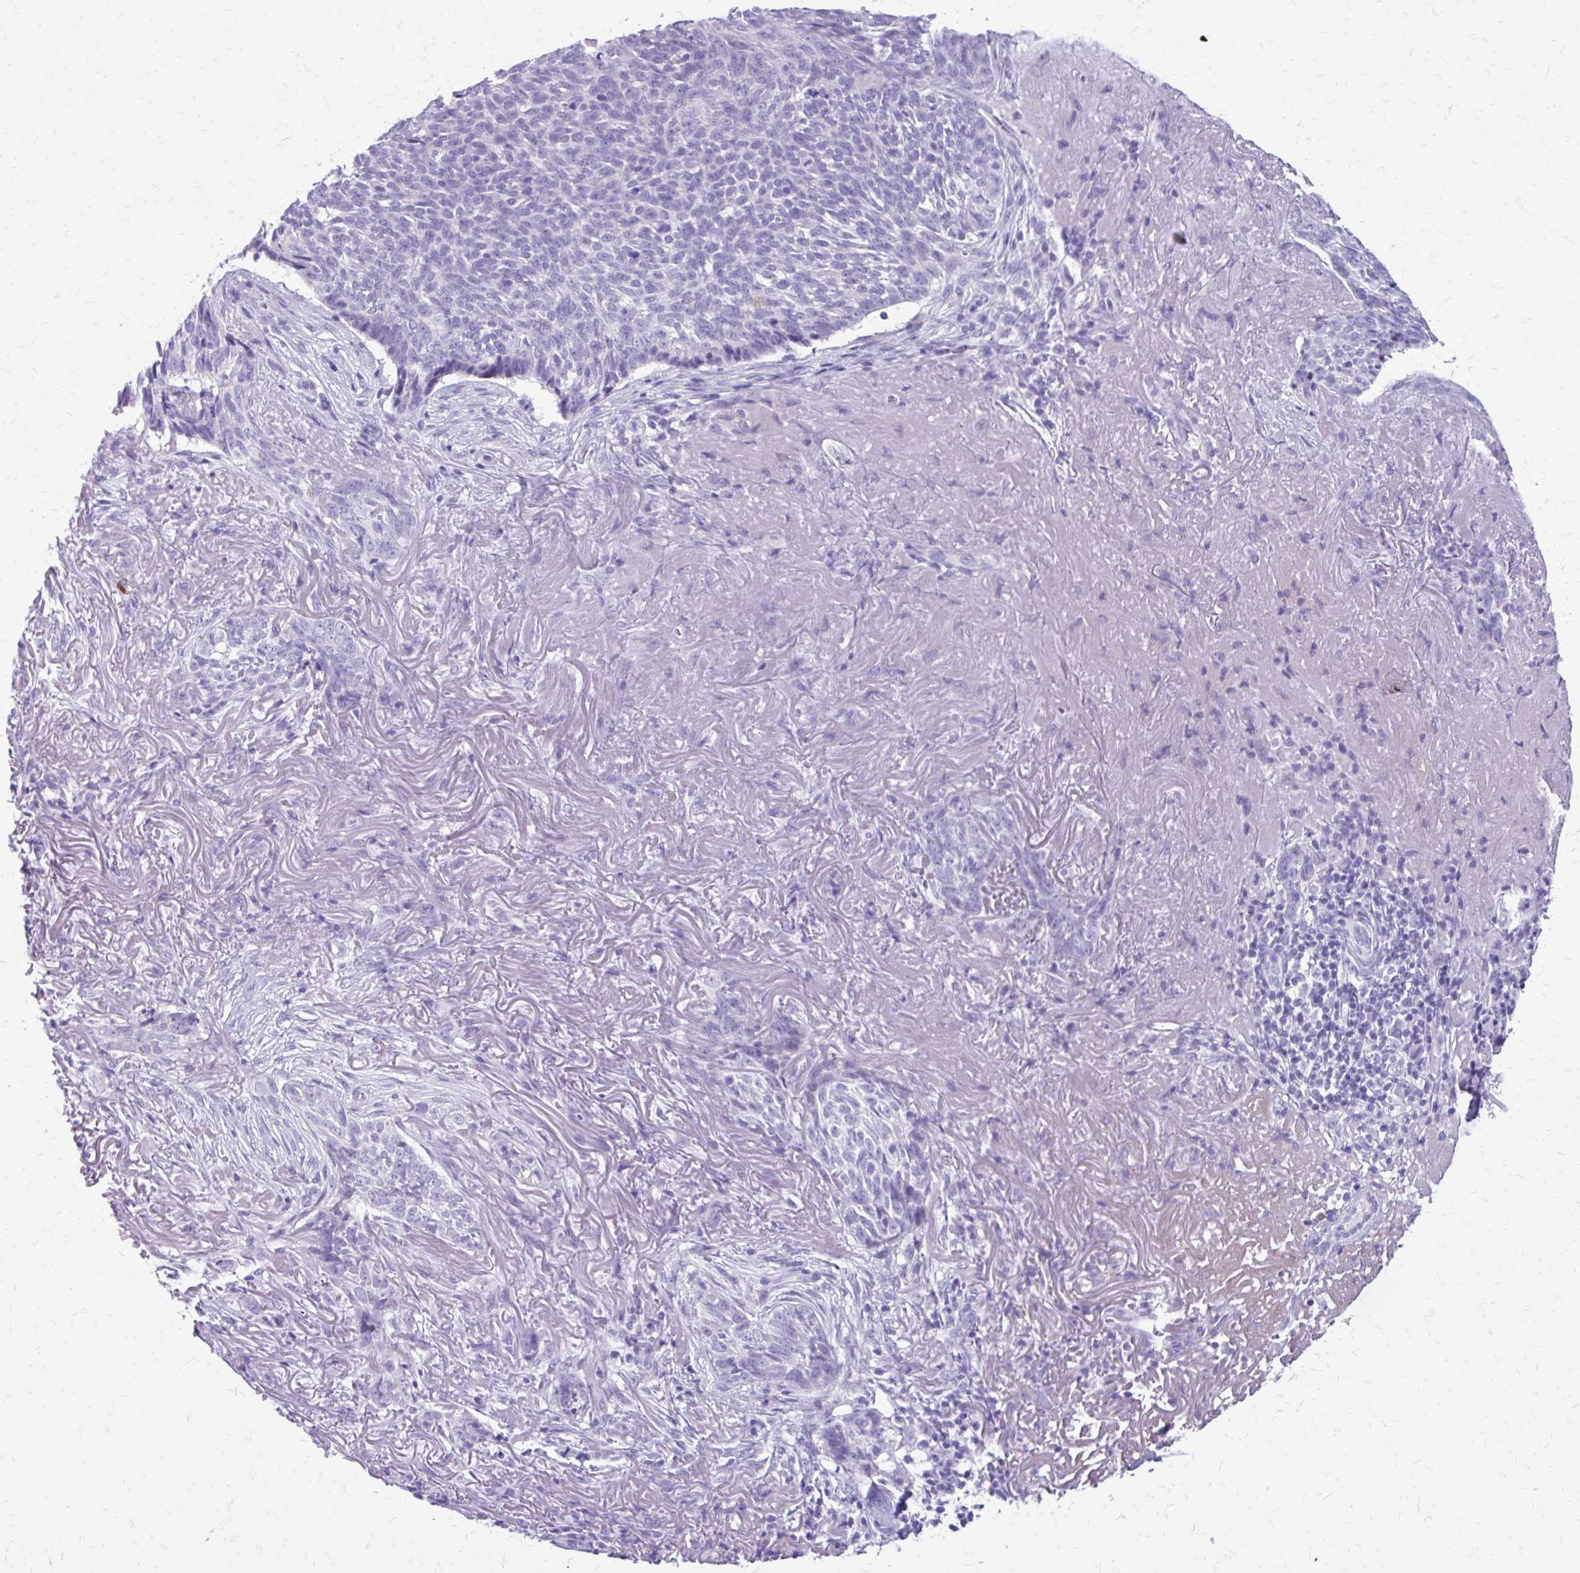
{"staining": {"intensity": "negative", "quantity": "none", "location": "none"}, "tissue": "skin cancer", "cell_type": "Tumor cells", "image_type": "cancer", "snomed": [{"axis": "morphology", "description": "Basal cell carcinoma"}, {"axis": "topography", "description": "Skin"}, {"axis": "topography", "description": "Skin of face"}], "caption": "There is no significant expression in tumor cells of skin cancer (basal cell carcinoma). (DAB (3,3'-diaminobenzidine) immunohistochemistry (IHC) visualized using brightfield microscopy, high magnification).", "gene": "SATL1", "patient": {"sex": "female", "age": 95}}